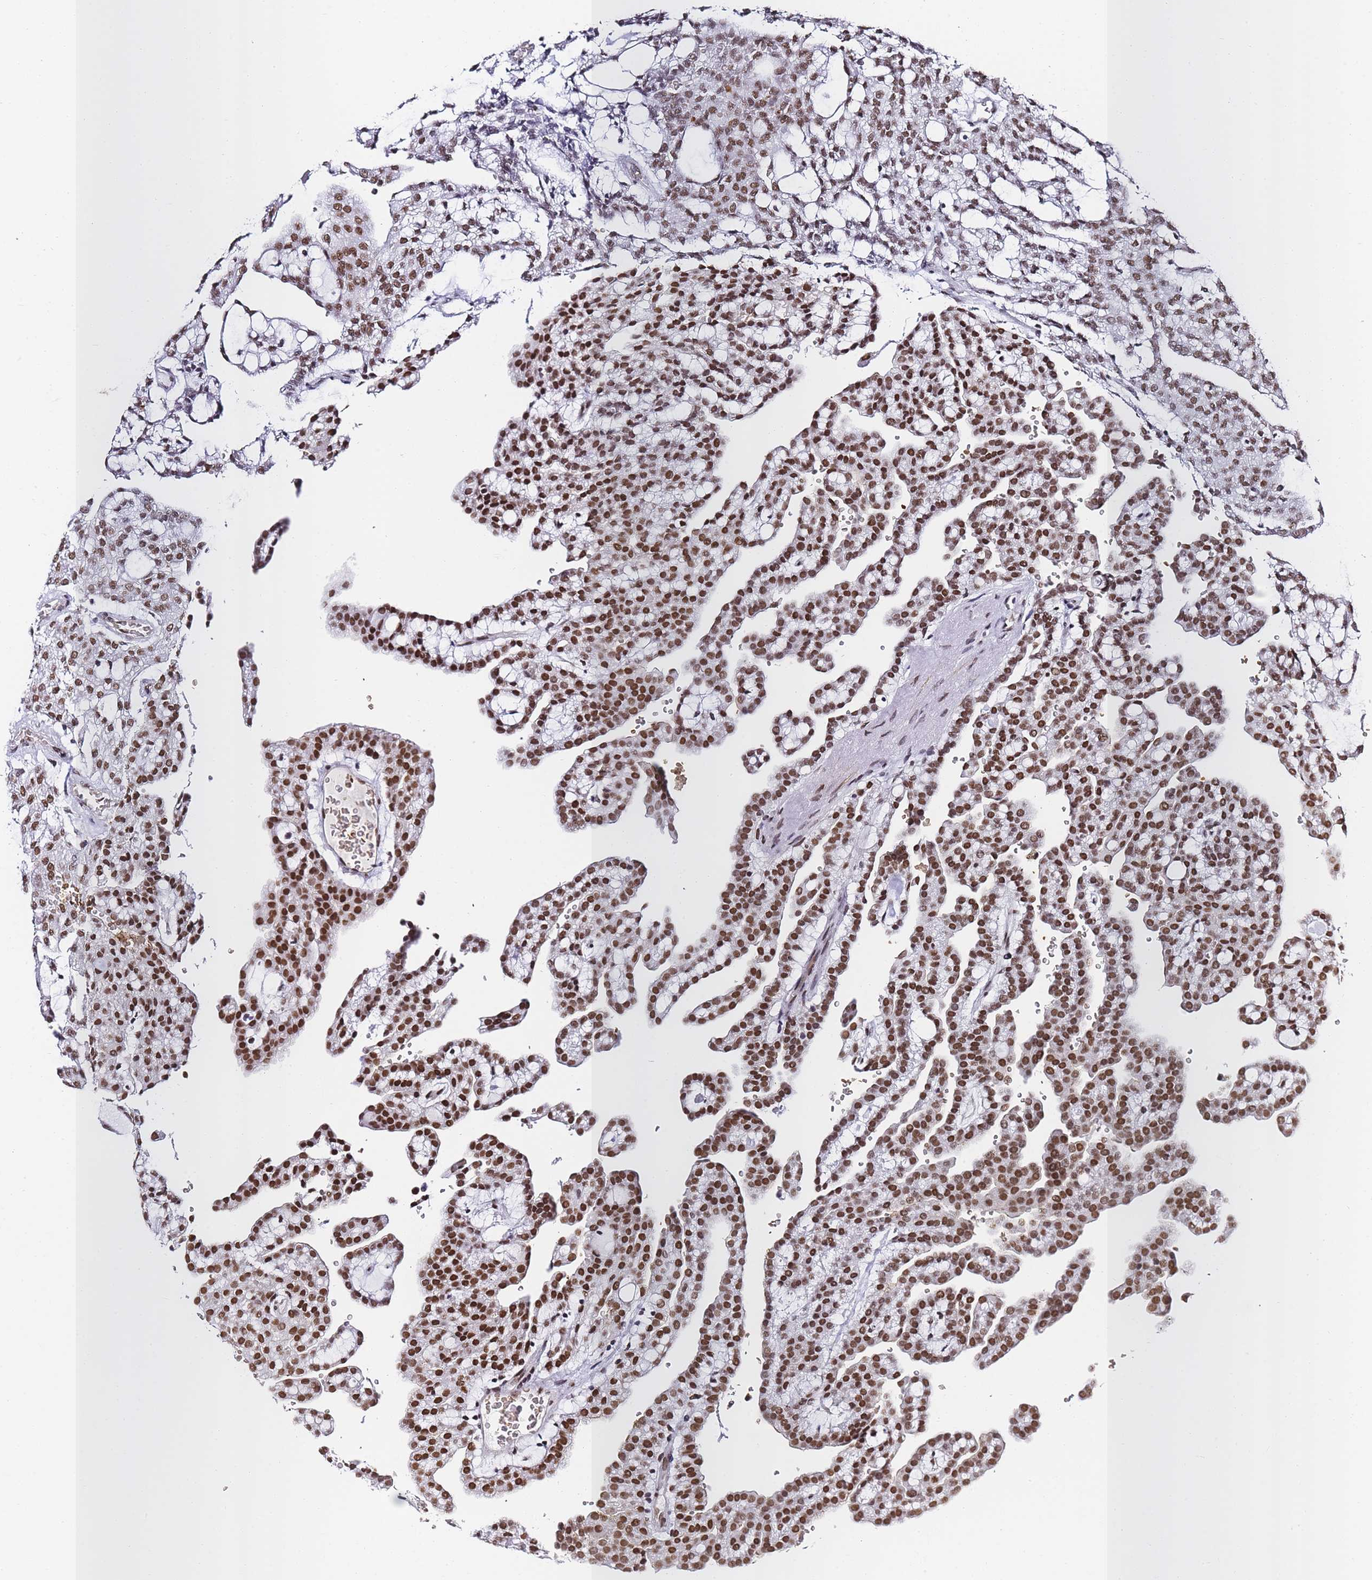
{"staining": {"intensity": "strong", "quantity": "25%-75%", "location": "nuclear"}, "tissue": "renal cancer", "cell_type": "Tumor cells", "image_type": "cancer", "snomed": [{"axis": "morphology", "description": "Adenocarcinoma, NOS"}, {"axis": "topography", "description": "Kidney"}], "caption": "An image of human renal cancer (adenocarcinoma) stained for a protein shows strong nuclear brown staining in tumor cells. The staining is performed using DAB brown chromogen to label protein expression. The nuclei are counter-stained blue using hematoxylin.", "gene": "POLR1A", "patient": {"sex": "male", "age": 63}}